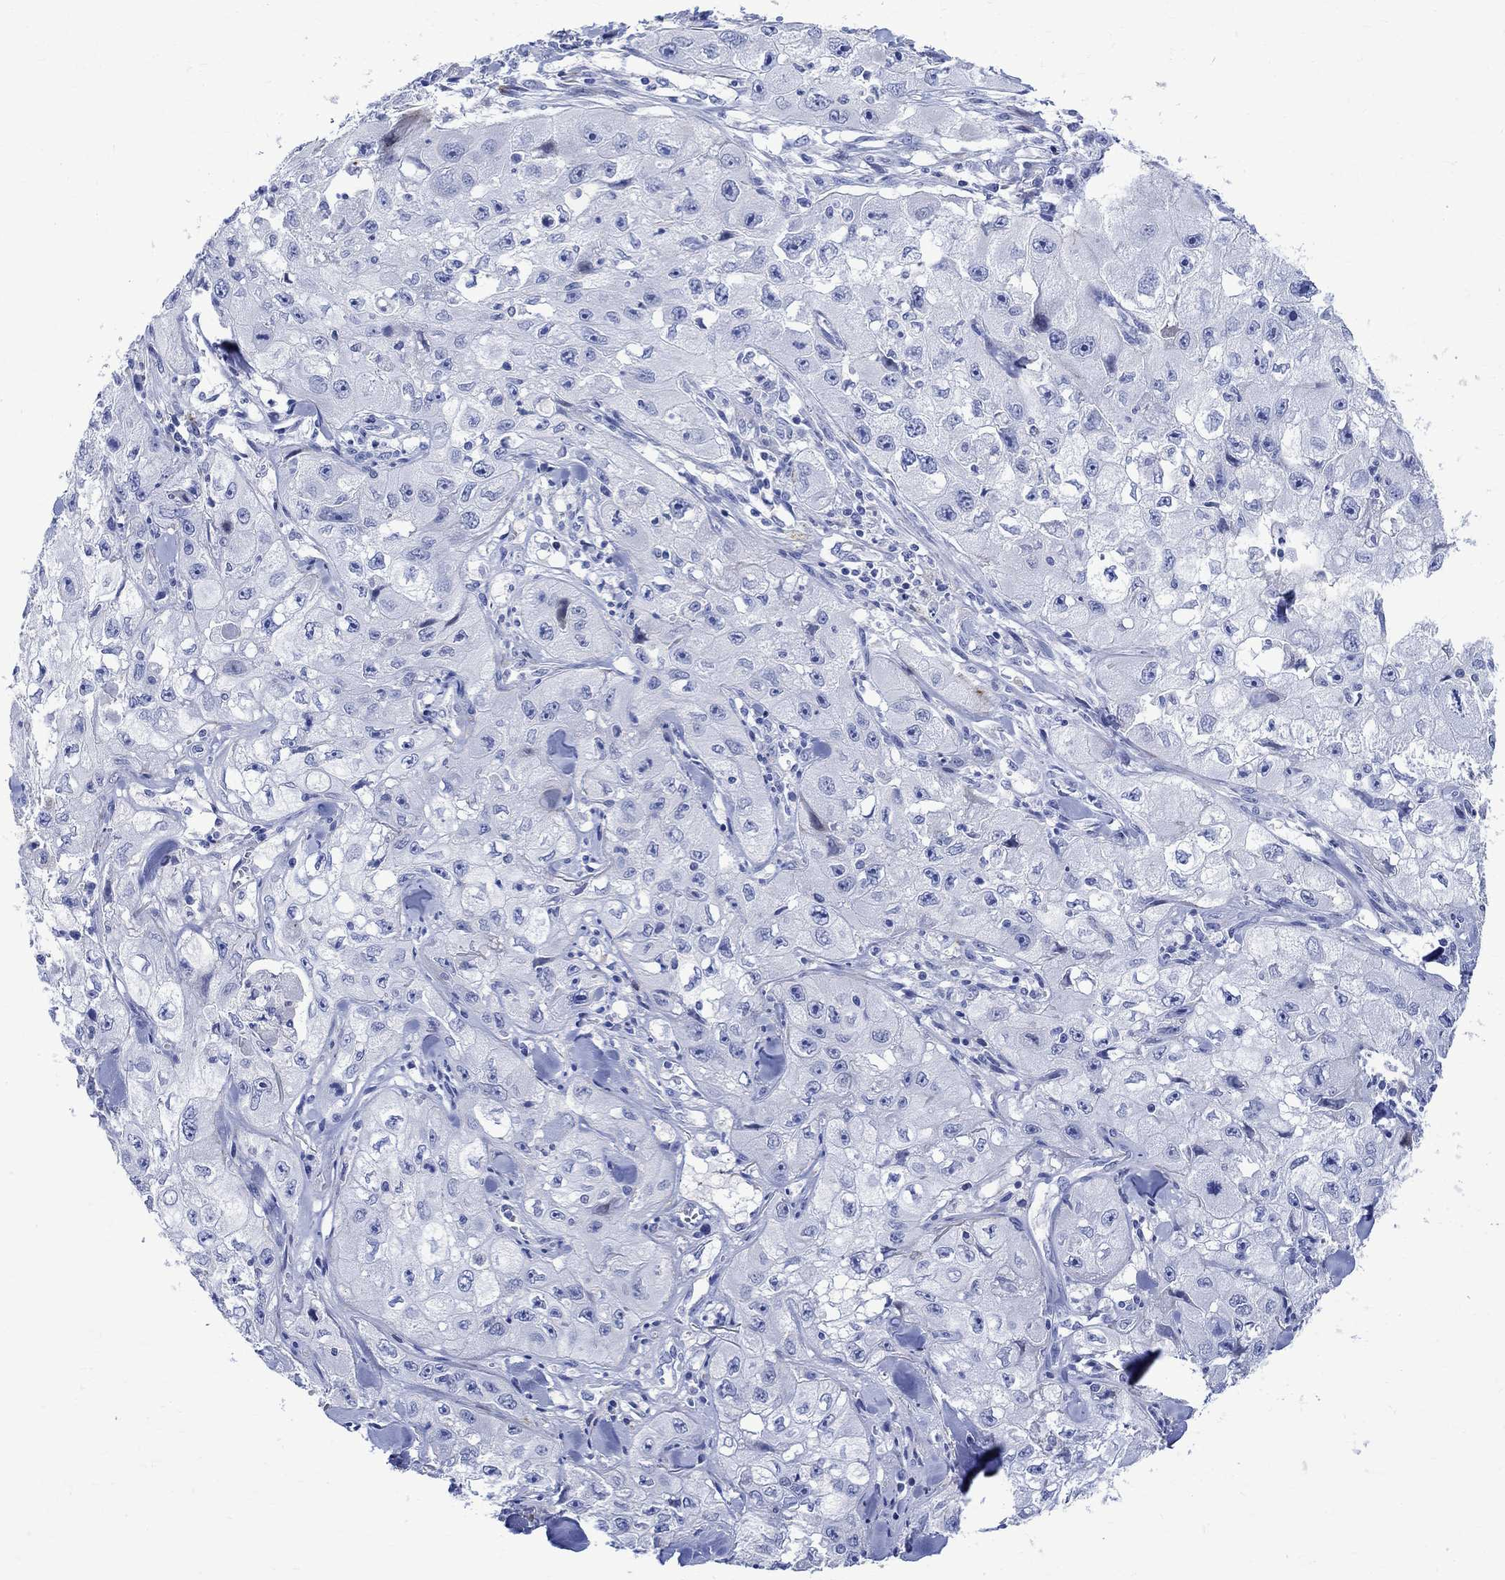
{"staining": {"intensity": "negative", "quantity": "none", "location": "none"}, "tissue": "skin cancer", "cell_type": "Tumor cells", "image_type": "cancer", "snomed": [{"axis": "morphology", "description": "Squamous cell carcinoma, NOS"}, {"axis": "topography", "description": "Skin"}, {"axis": "topography", "description": "Subcutis"}], "caption": "DAB immunohistochemical staining of human skin cancer (squamous cell carcinoma) reveals no significant positivity in tumor cells.", "gene": "PARVB", "patient": {"sex": "male", "age": 73}}